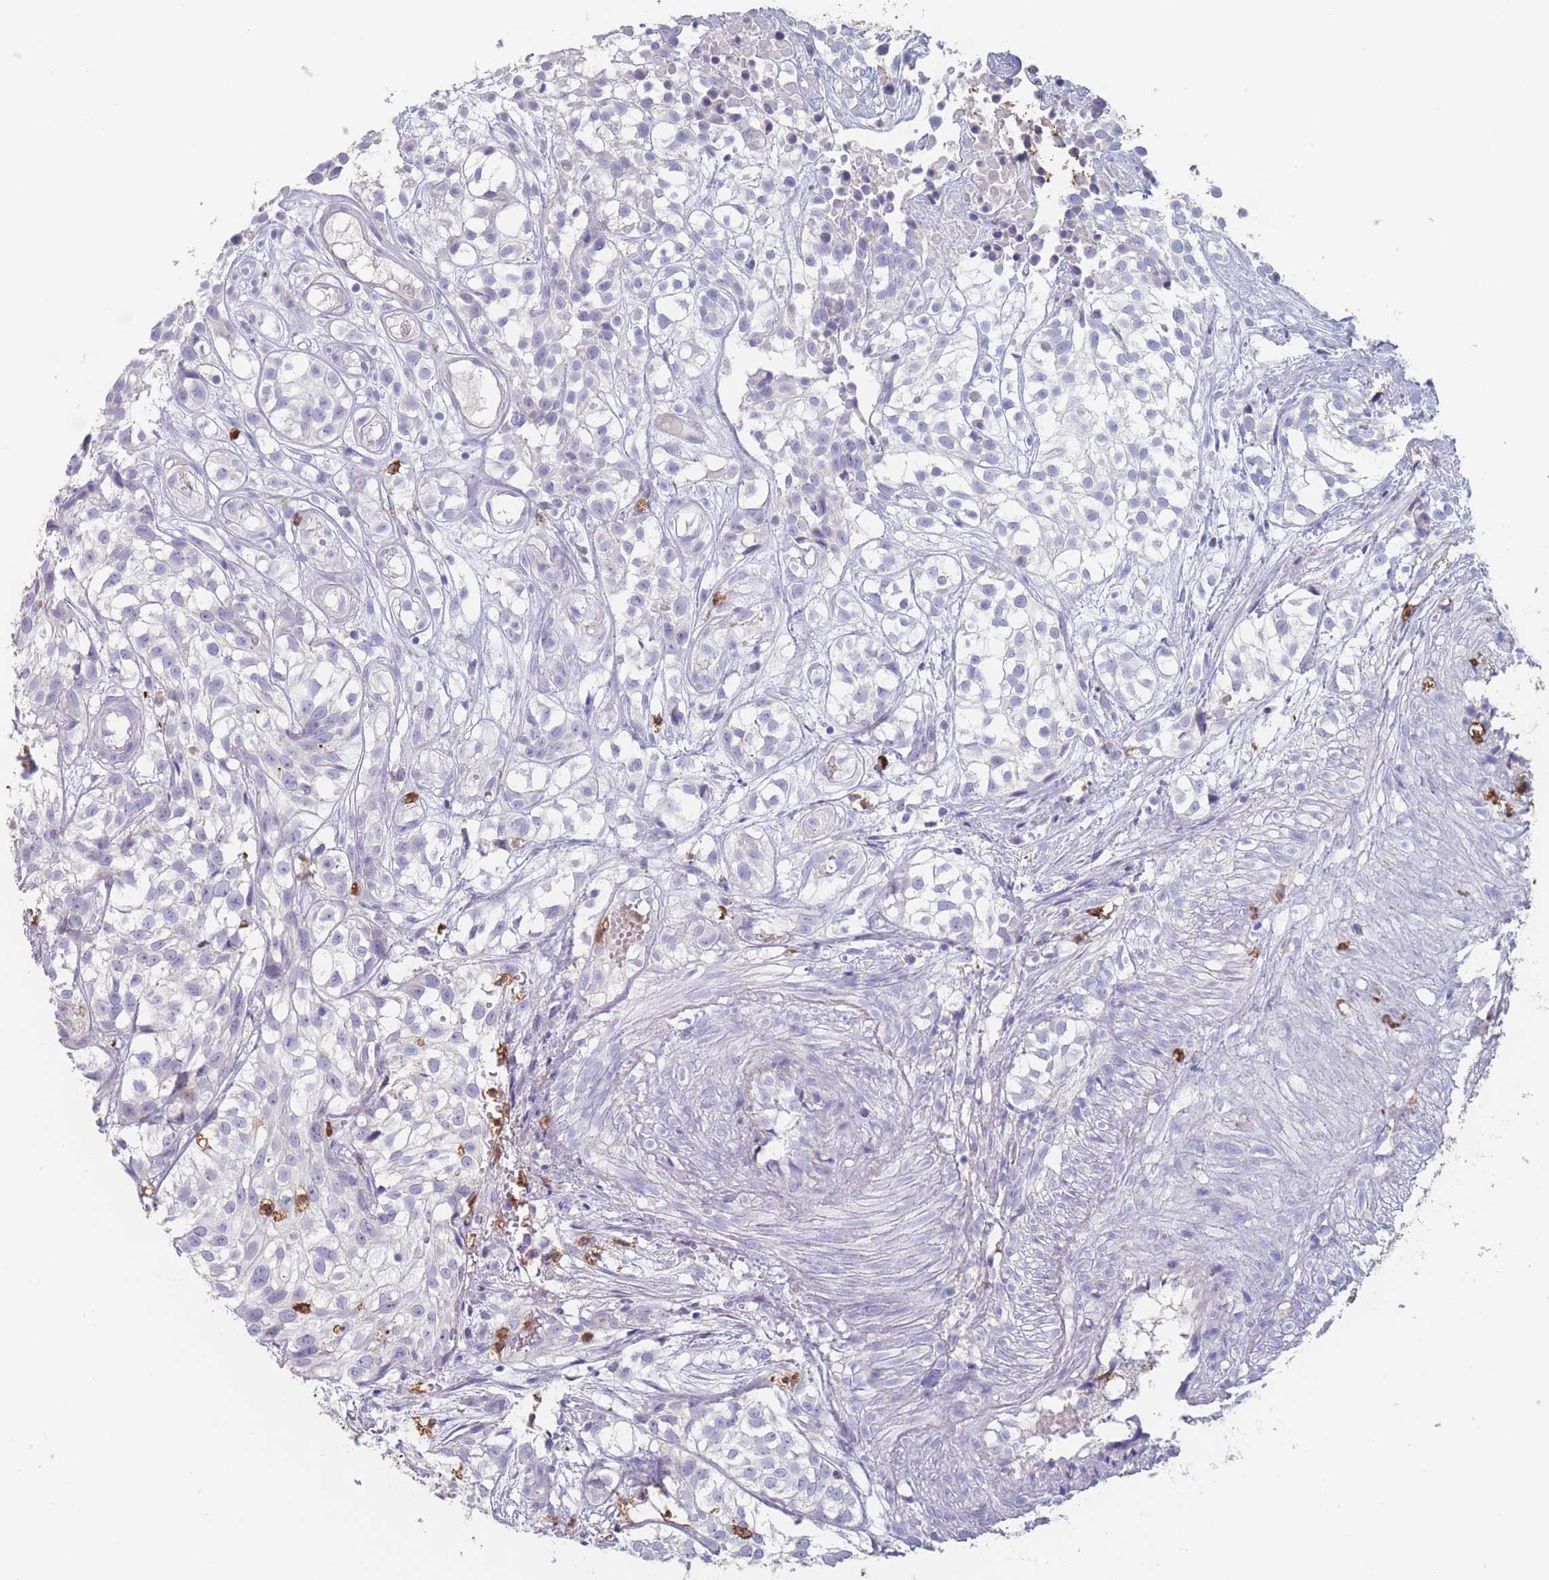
{"staining": {"intensity": "negative", "quantity": "none", "location": "none"}, "tissue": "urothelial cancer", "cell_type": "Tumor cells", "image_type": "cancer", "snomed": [{"axis": "morphology", "description": "Urothelial carcinoma, High grade"}, {"axis": "topography", "description": "Urinary bladder"}], "caption": "The immunohistochemistry photomicrograph has no significant positivity in tumor cells of high-grade urothelial carcinoma tissue.", "gene": "ATP1A3", "patient": {"sex": "male", "age": 56}}